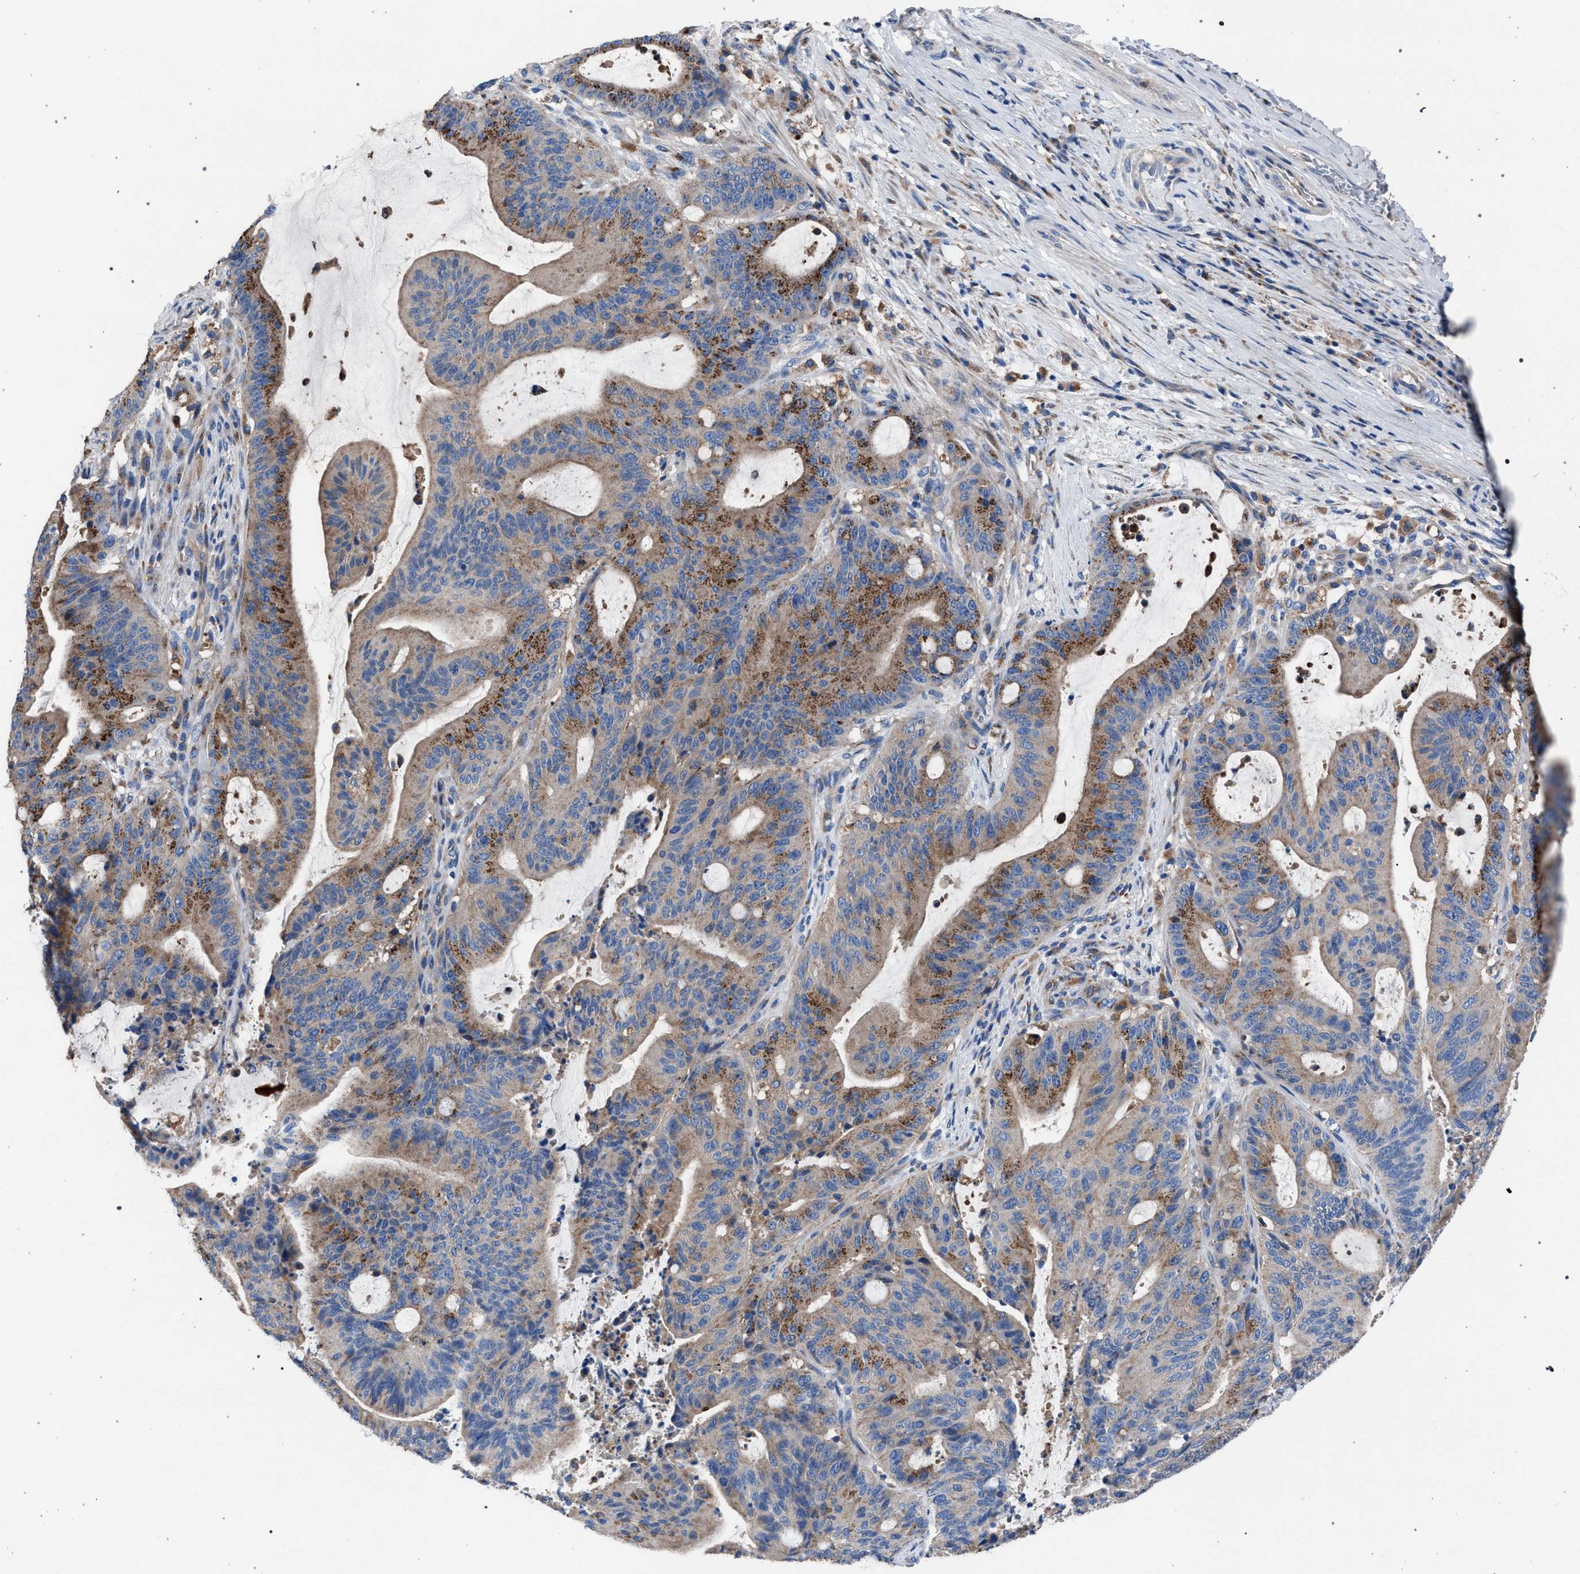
{"staining": {"intensity": "moderate", "quantity": ">75%", "location": "cytoplasmic/membranous"}, "tissue": "liver cancer", "cell_type": "Tumor cells", "image_type": "cancer", "snomed": [{"axis": "morphology", "description": "Normal tissue, NOS"}, {"axis": "morphology", "description": "Cholangiocarcinoma"}, {"axis": "topography", "description": "Liver"}, {"axis": "topography", "description": "Peripheral nerve tissue"}], "caption": "This photomicrograph exhibits IHC staining of liver cancer (cholangiocarcinoma), with medium moderate cytoplasmic/membranous positivity in approximately >75% of tumor cells.", "gene": "ATP6V0A1", "patient": {"sex": "female", "age": 73}}